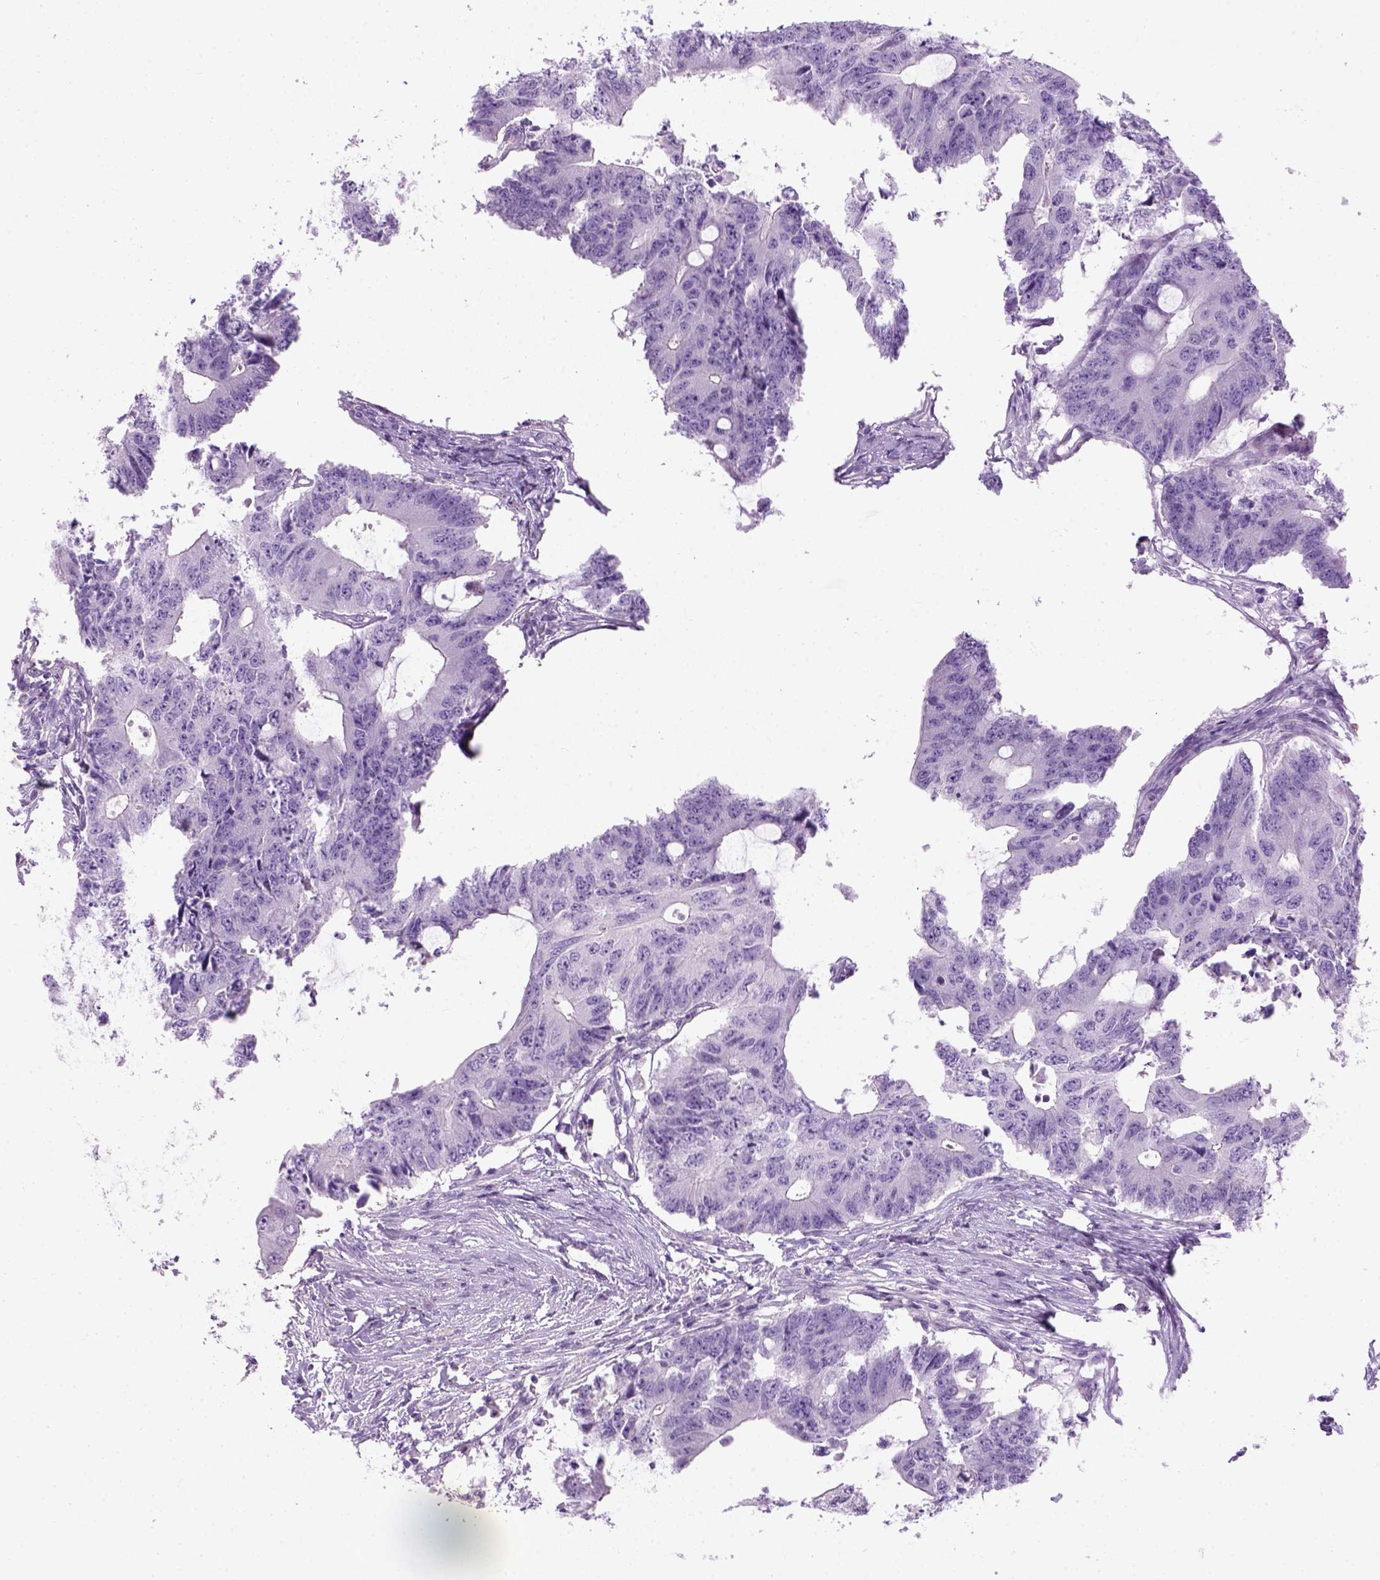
{"staining": {"intensity": "negative", "quantity": "none", "location": "none"}, "tissue": "colorectal cancer", "cell_type": "Tumor cells", "image_type": "cancer", "snomed": [{"axis": "morphology", "description": "Adenocarcinoma, NOS"}, {"axis": "topography", "description": "Colon"}], "caption": "The IHC image has no significant positivity in tumor cells of adenocarcinoma (colorectal) tissue. (Immunohistochemistry, brightfield microscopy, high magnification).", "gene": "GABRB2", "patient": {"sex": "male", "age": 71}}